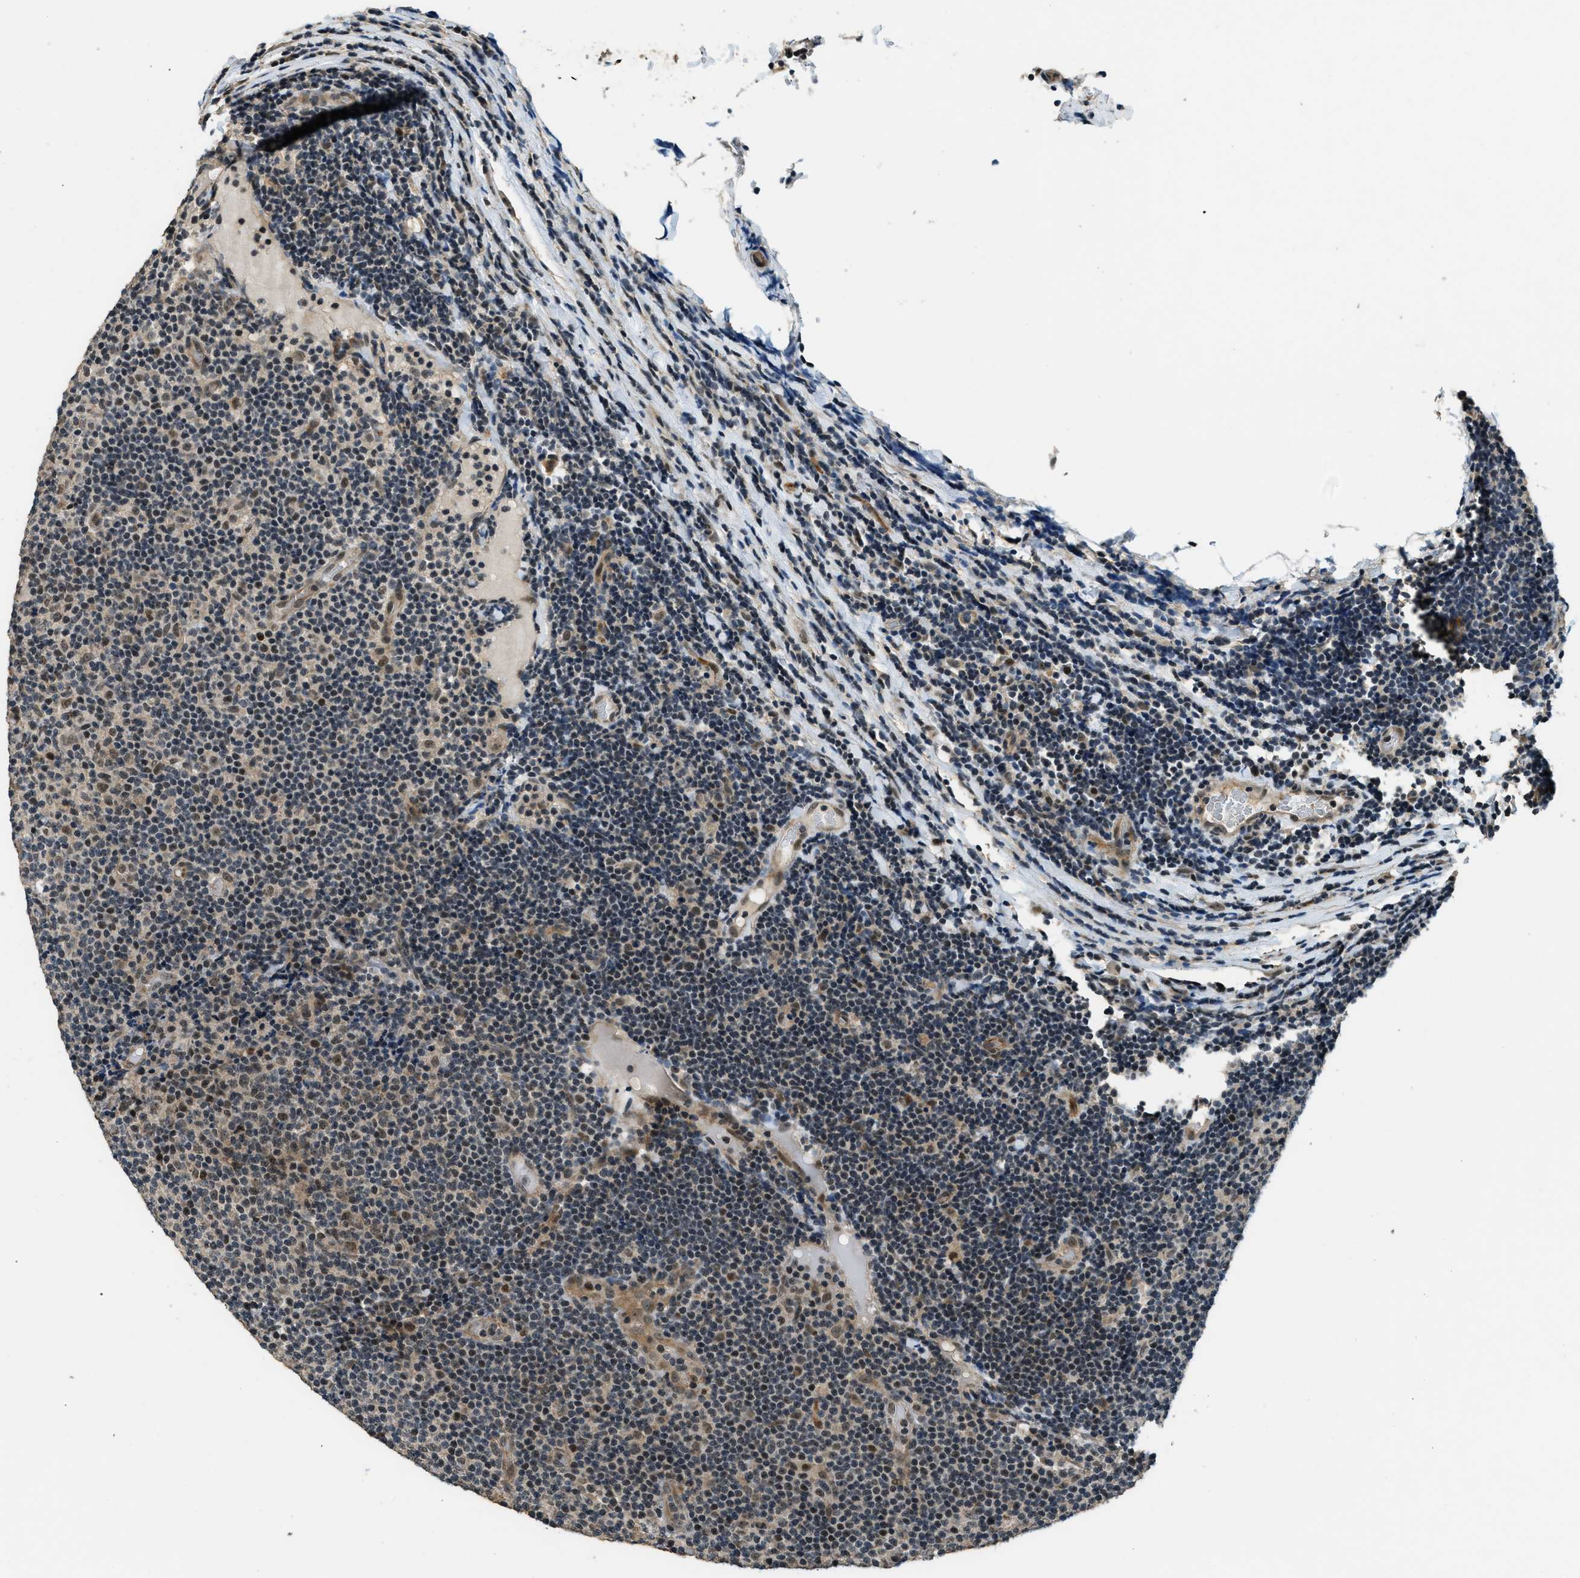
{"staining": {"intensity": "weak", "quantity": "<25%", "location": "nuclear"}, "tissue": "lymphoma", "cell_type": "Tumor cells", "image_type": "cancer", "snomed": [{"axis": "morphology", "description": "Malignant lymphoma, non-Hodgkin's type, Low grade"}, {"axis": "topography", "description": "Lymph node"}], "caption": "DAB immunohistochemical staining of human lymphoma shows no significant positivity in tumor cells.", "gene": "MED21", "patient": {"sex": "male", "age": 83}}